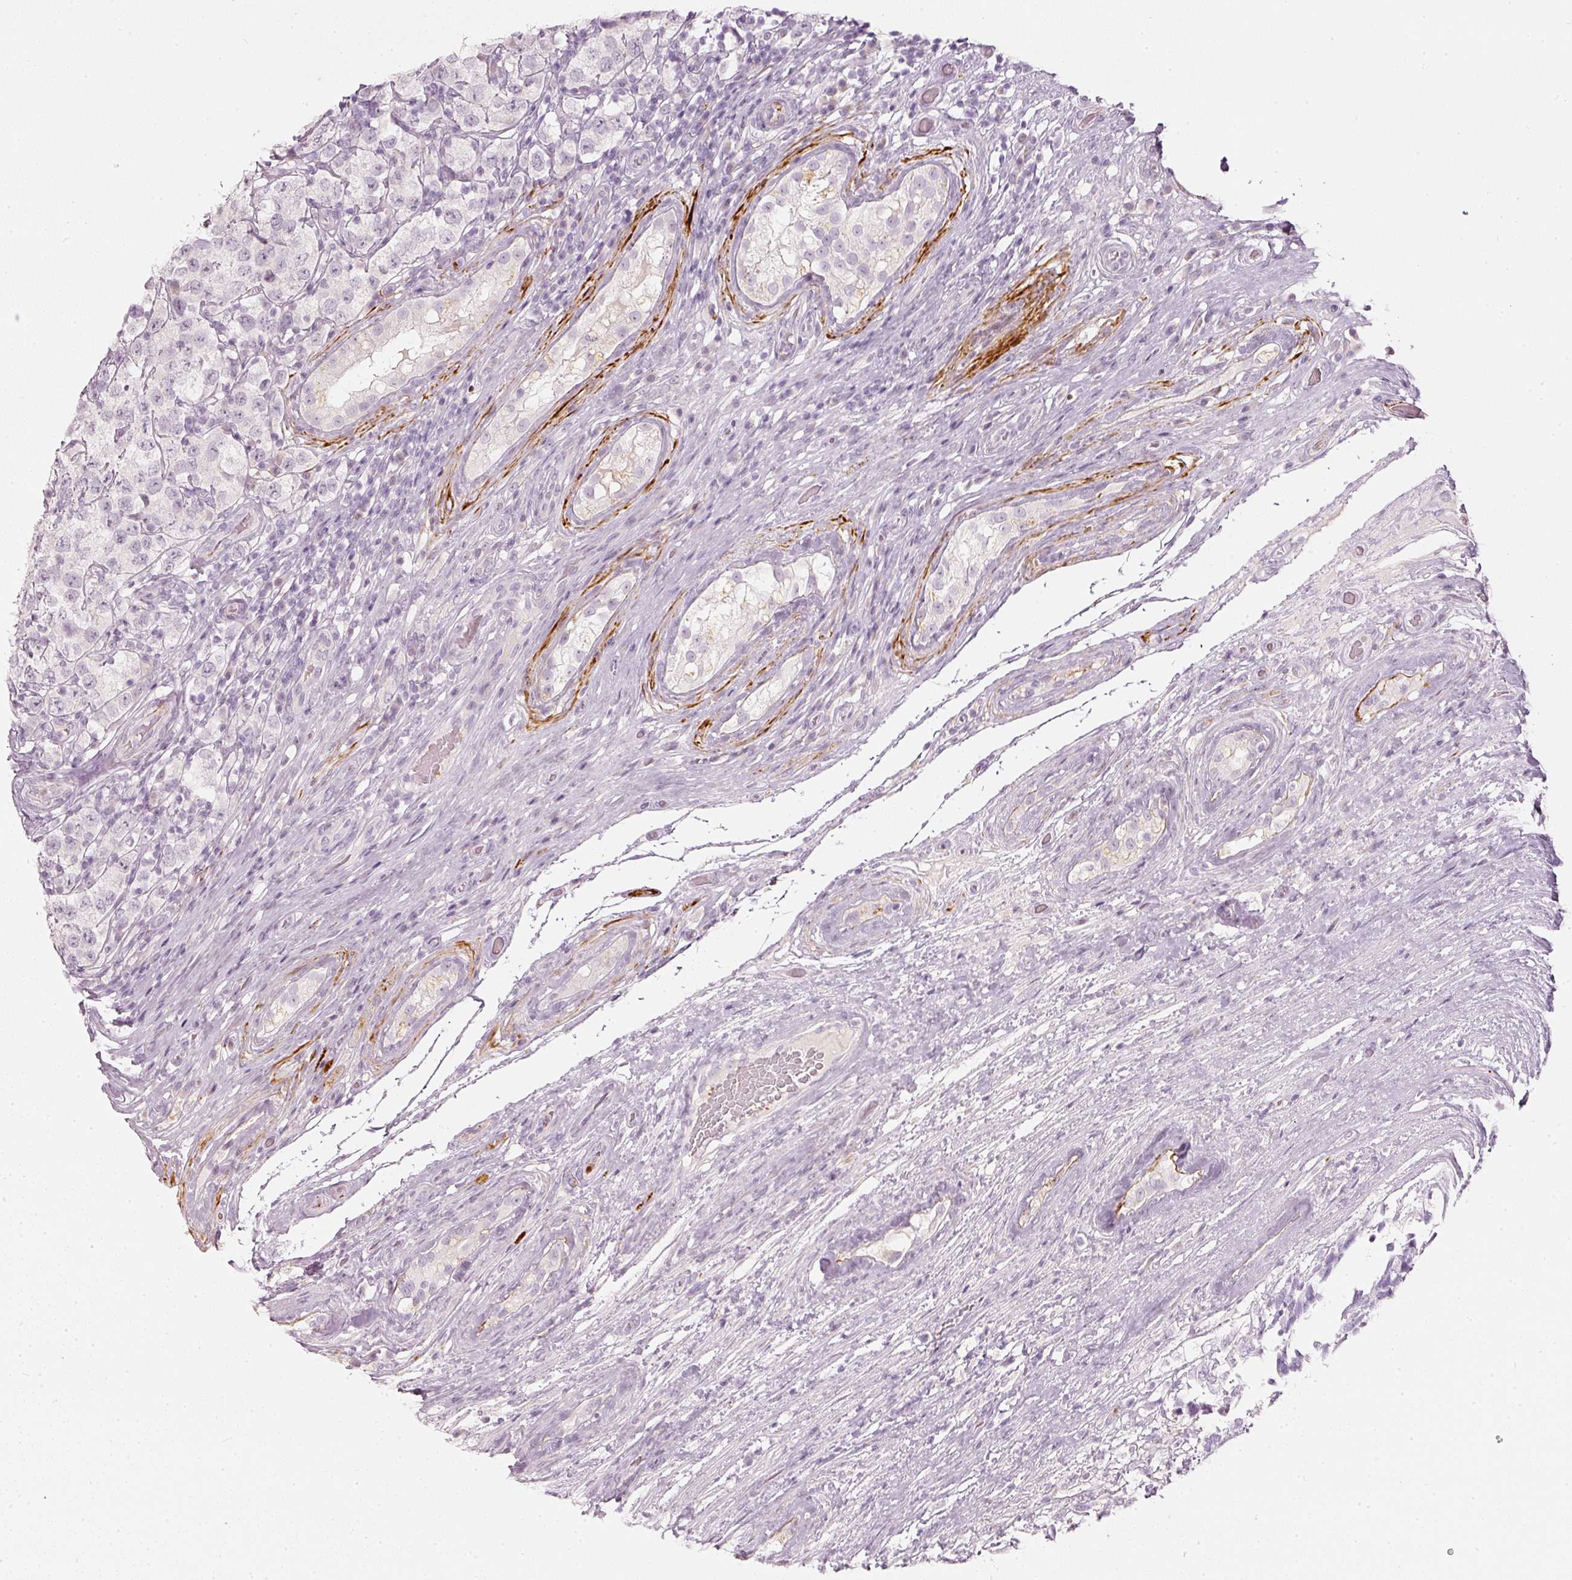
{"staining": {"intensity": "negative", "quantity": "none", "location": "none"}, "tissue": "testis cancer", "cell_type": "Tumor cells", "image_type": "cancer", "snomed": [{"axis": "morphology", "description": "Seminoma, NOS"}, {"axis": "morphology", "description": "Carcinoma, Embryonal, NOS"}, {"axis": "topography", "description": "Testis"}], "caption": "An immunohistochemistry image of embryonal carcinoma (testis) is shown. There is no staining in tumor cells of embryonal carcinoma (testis). (Stains: DAB (3,3'-diaminobenzidine) immunohistochemistry (IHC) with hematoxylin counter stain, Microscopy: brightfield microscopy at high magnification).", "gene": "LECT2", "patient": {"sex": "male", "age": 41}}